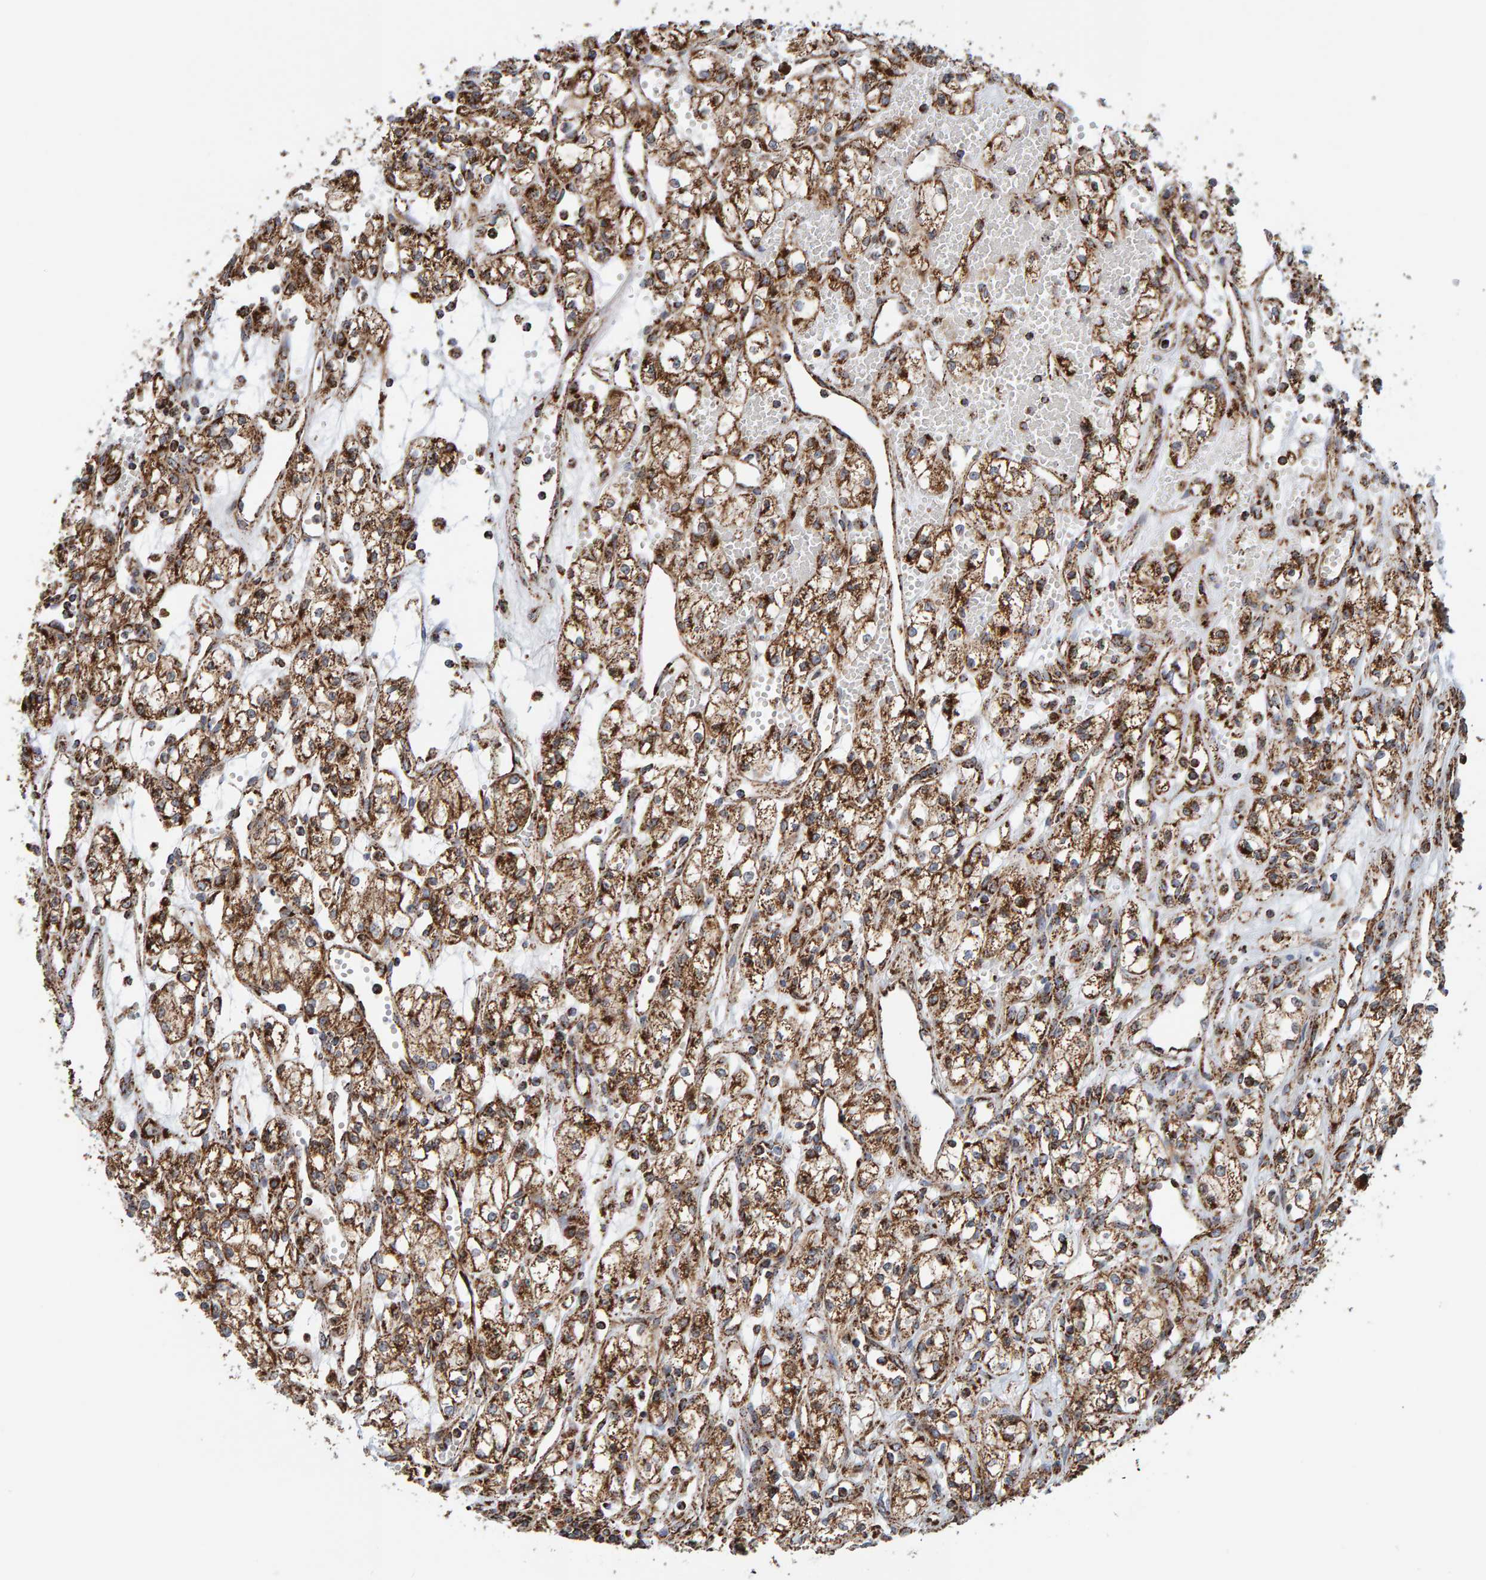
{"staining": {"intensity": "strong", "quantity": ">75%", "location": "cytoplasmic/membranous"}, "tissue": "renal cancer", "cell_type": "Tumor cells", "image_type": "cancer", "snomed": [{"axis": "morphology", "description": "Adenocarcinoma, NOS"}, {"axis": "topography", "description": "Kidney"}], "caption": "An IHC micrograph of tumor tissue is shown. Protein staining in brown shows strong cytoplasmic/membranous positivity in renal cancer within tumor cells.", "gene": "MRPL45", "patient": {"sex": "male", "age": 59}}